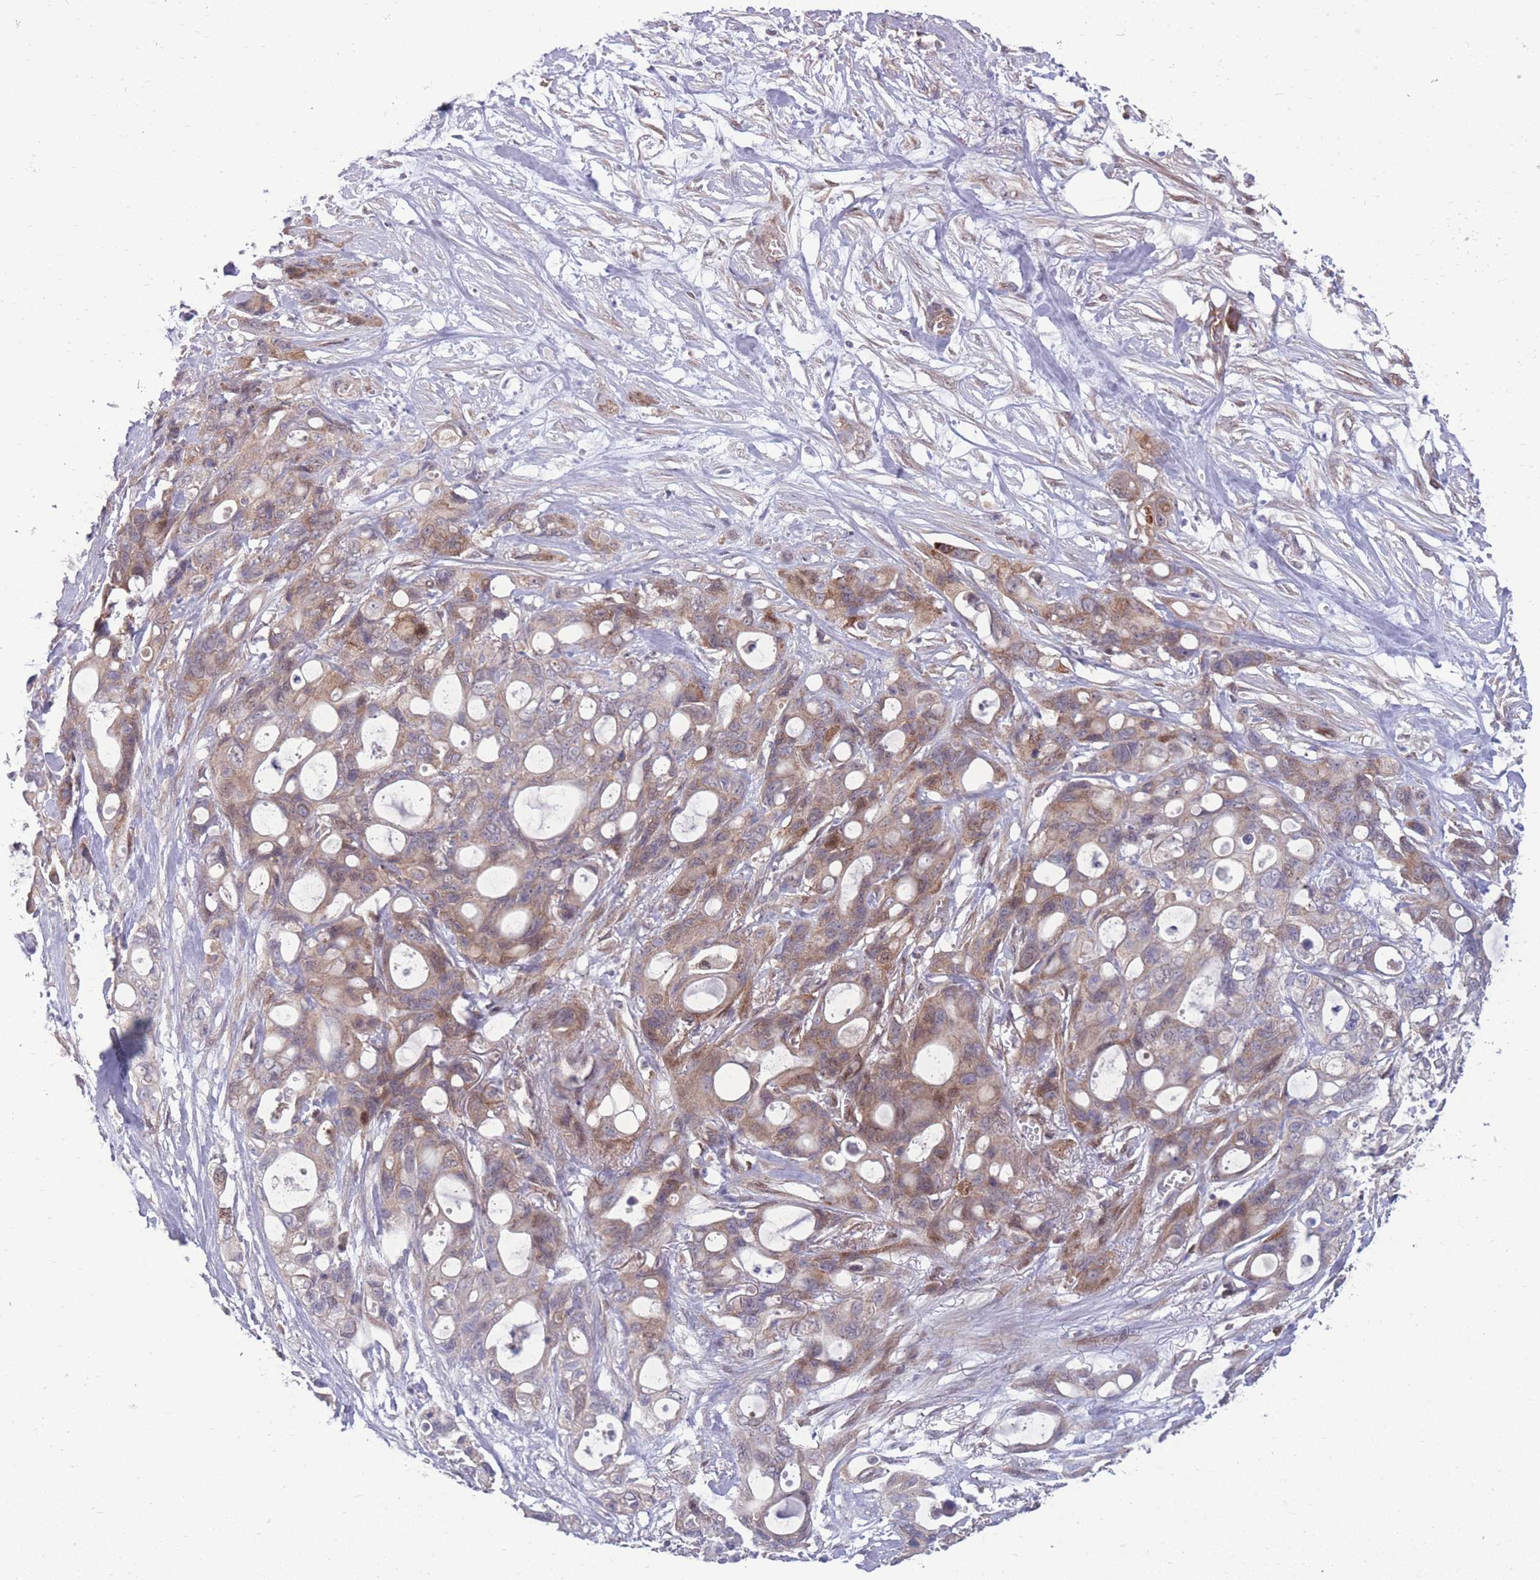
{"staining": {"intensity": "moderate", "quantity": ">75%", "location": "cytoplasmic/membranous"}, "tissue": "ovarian cancer", "cell_type": "Tumor cells", "image_type": "cancer", "snomed": [{"axis": "morphology", "description": "Cystadenocarcinoma, mucinous, NOS"}, {"axis": "topography", "description": "Ovary"}], "caption": "Immunohistochemical staining of ovarian mucinous cystadenocarcinoma displays medium levels of moderate cytoplasmic/membranous expression in about >75% of tumor cells. The protein is shown in brown color, while the nuclei are stained blue.", "gene": "RIC8A", "patient": {"sex": "female", "age": 70}}